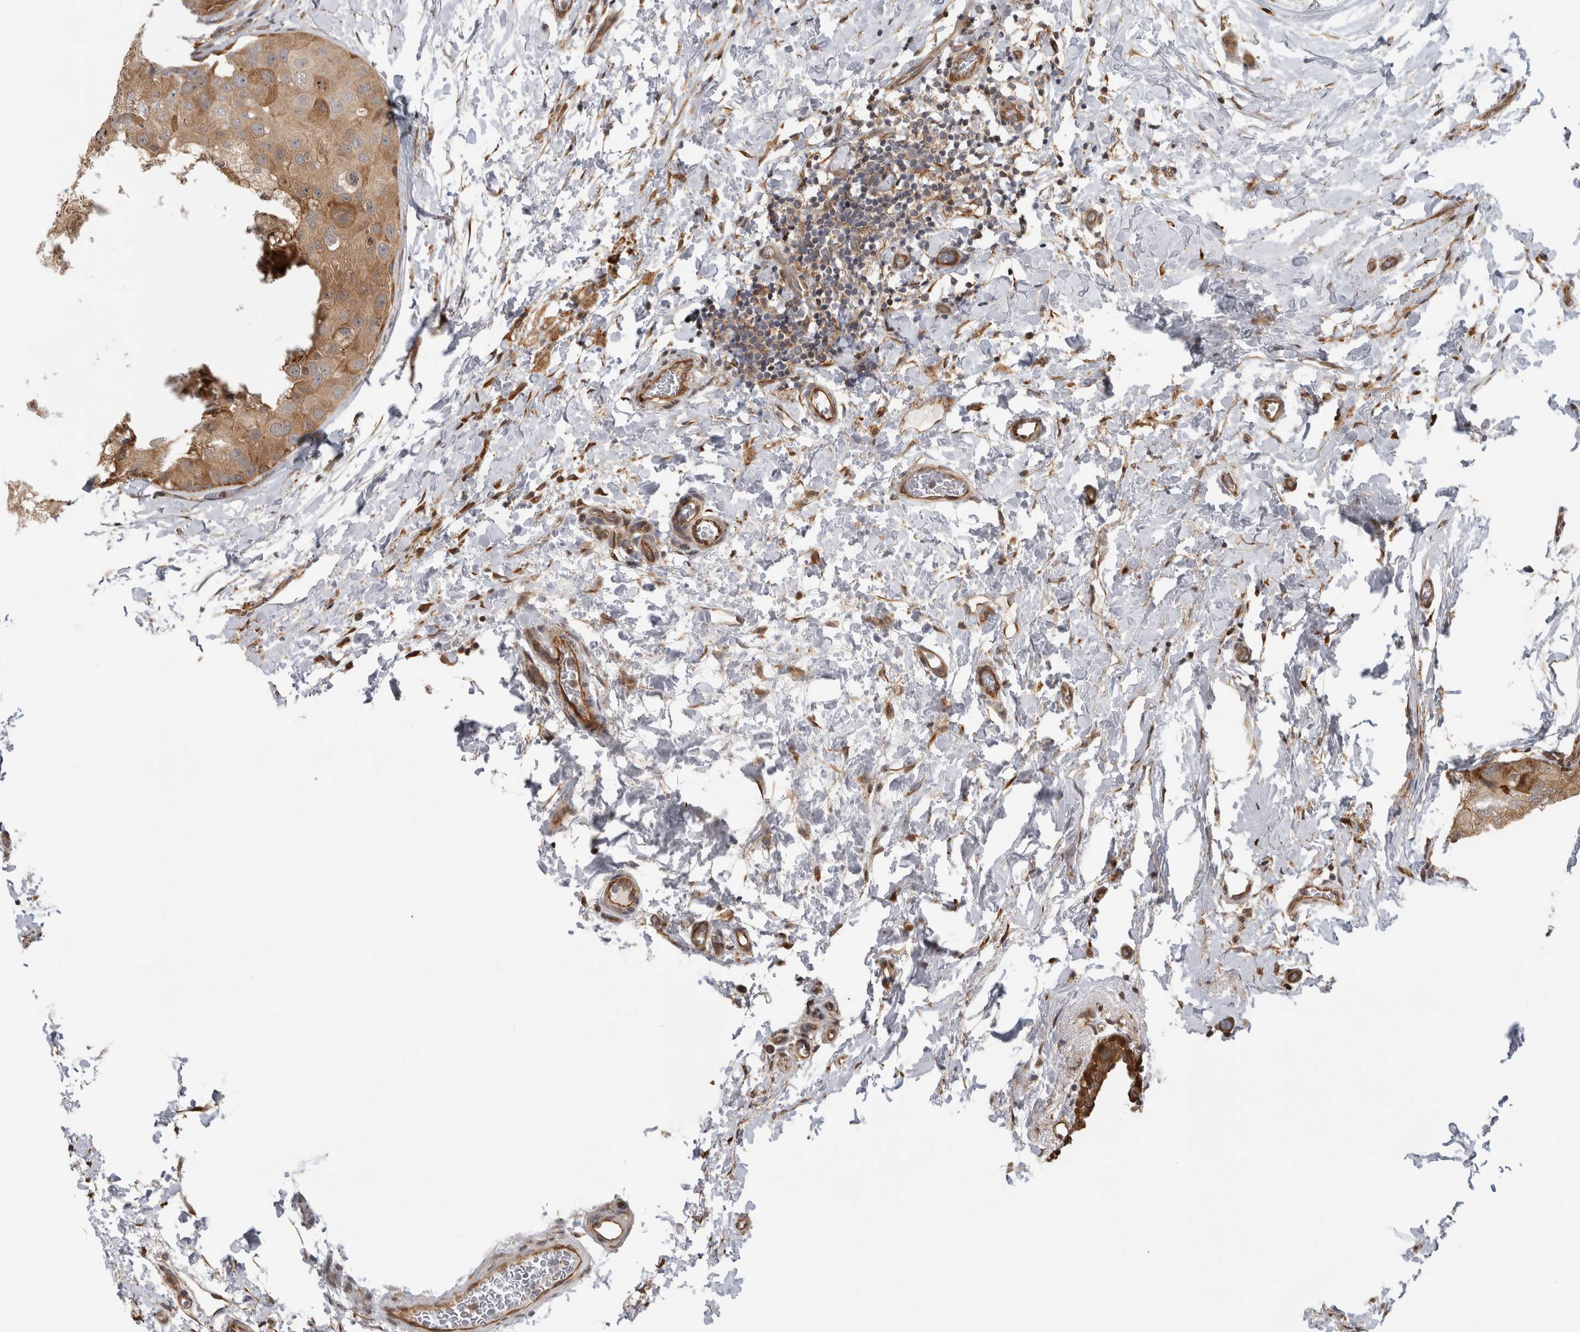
{"staining": {"intensity": "moderate", "quantity": ">75%", "location": "cytoplasmic/membranous"}, "tissue": "breast cancer", "cell_type": "Tumor cells", "image_type": "cancer", "snomed": [{"axis": "morphology", "description": "Duct carcinoma"}, {"axis": "topography", "description": "Breast"}], "caption": "Moderate cytoplasmic/membranous staining is seen in about >75% of tumor cells in breast invasive ductal carcinoma.", "gene": "PARP6", "patient": {"sex": "female", "age": 62}}